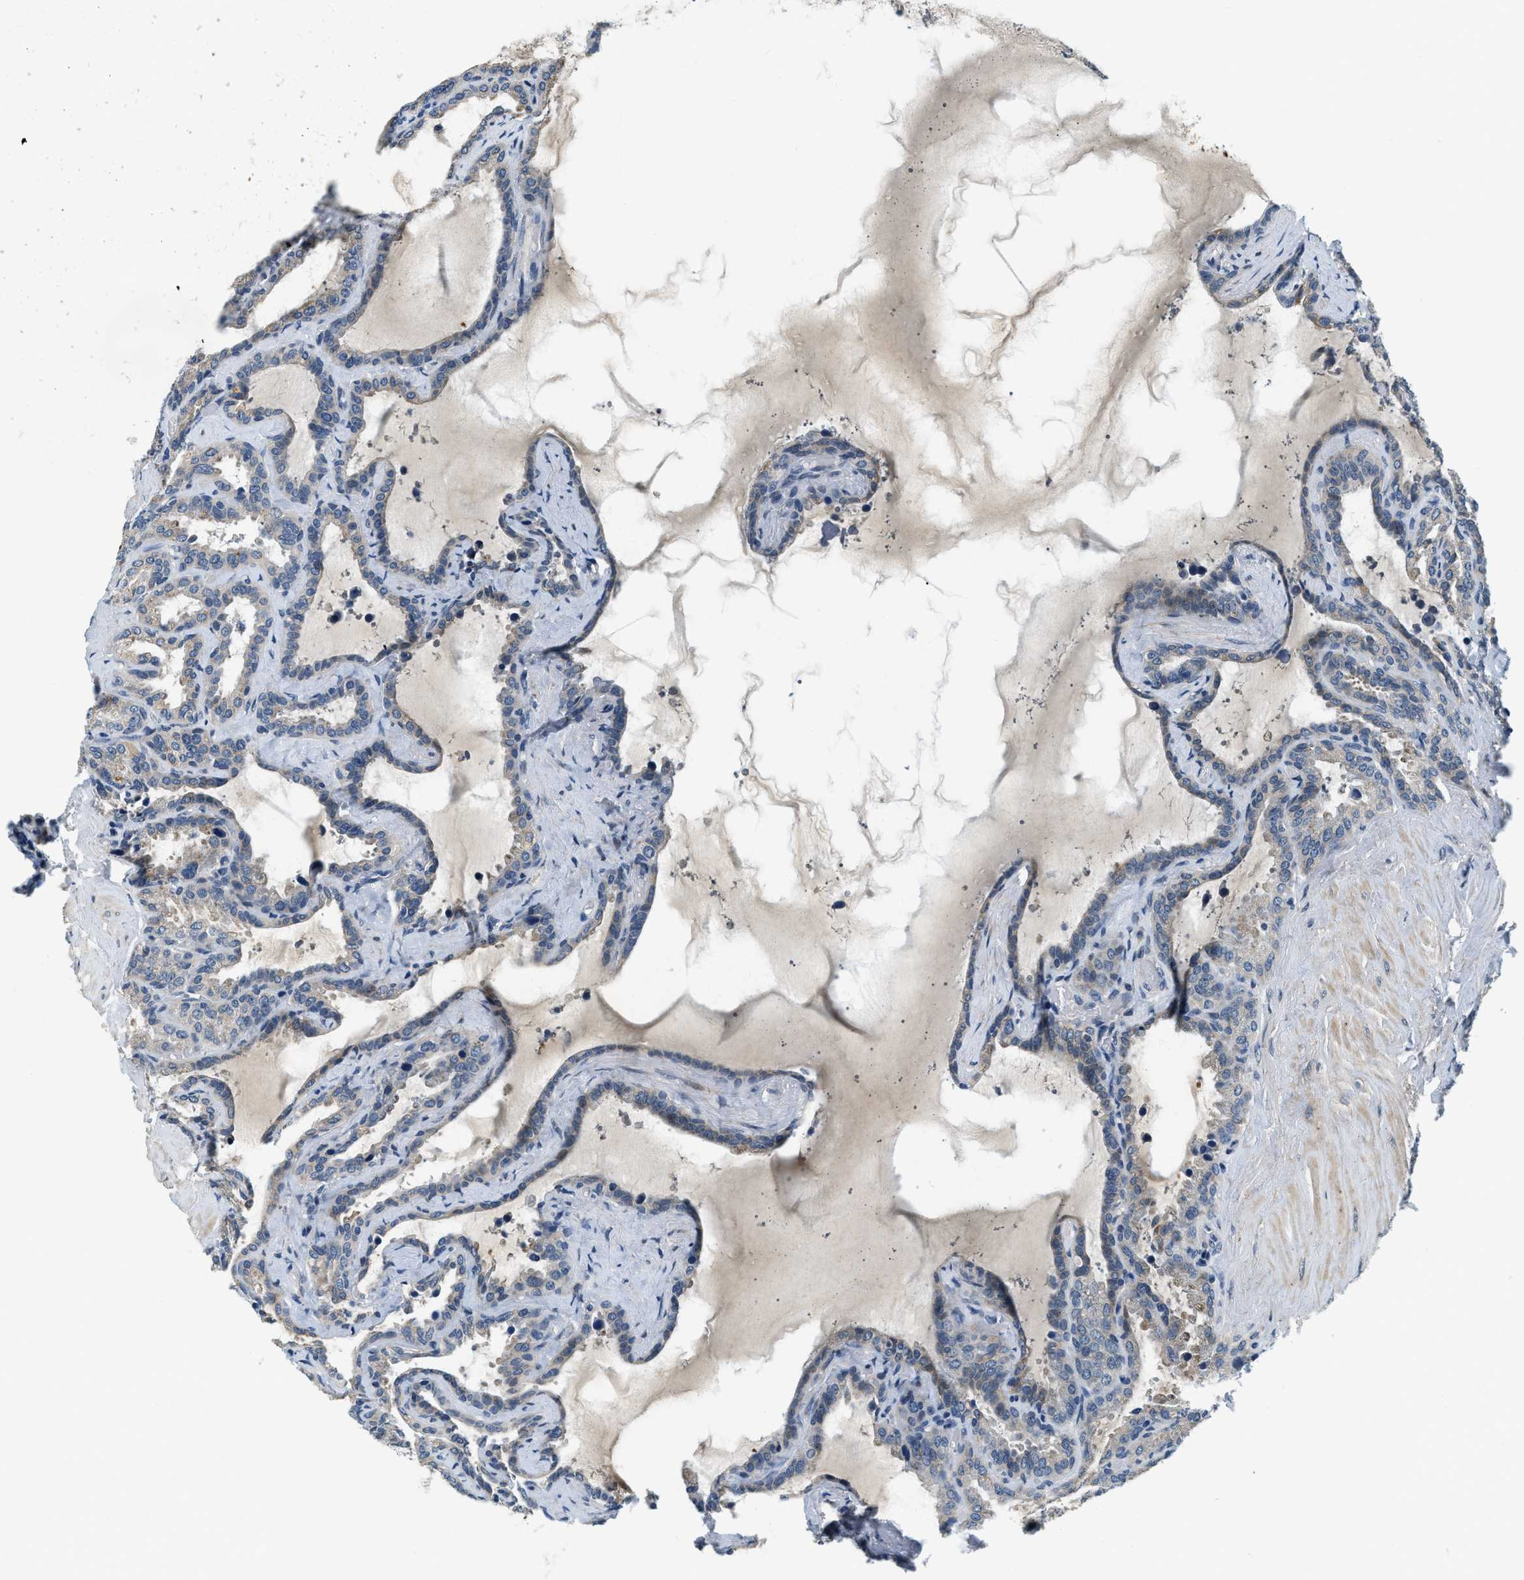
{"staining": {"intensity": "negative", "quantity": "none", "location": "none"}, "tissue": "seminal vesicle", "cell_type": "Glandular cells", "image_type": "normal", "snomed": [{"axis": "morphology", "description": "Normal tissue, NOS"}, {"axis": "topography", "description": "Seminal veicle"}], "caption": "High magnification brightfield microscopy of benign seminal vesicle stained with DAB (3,3'-diaminobenzidine) (brown) and counterstained with hematoxylin (blue): glandular cells show no significant expression. (DAB IHC with hematoxylin counter stain).", "gene": "YAE1", "patient": {"sex": "male", "age": 46}}